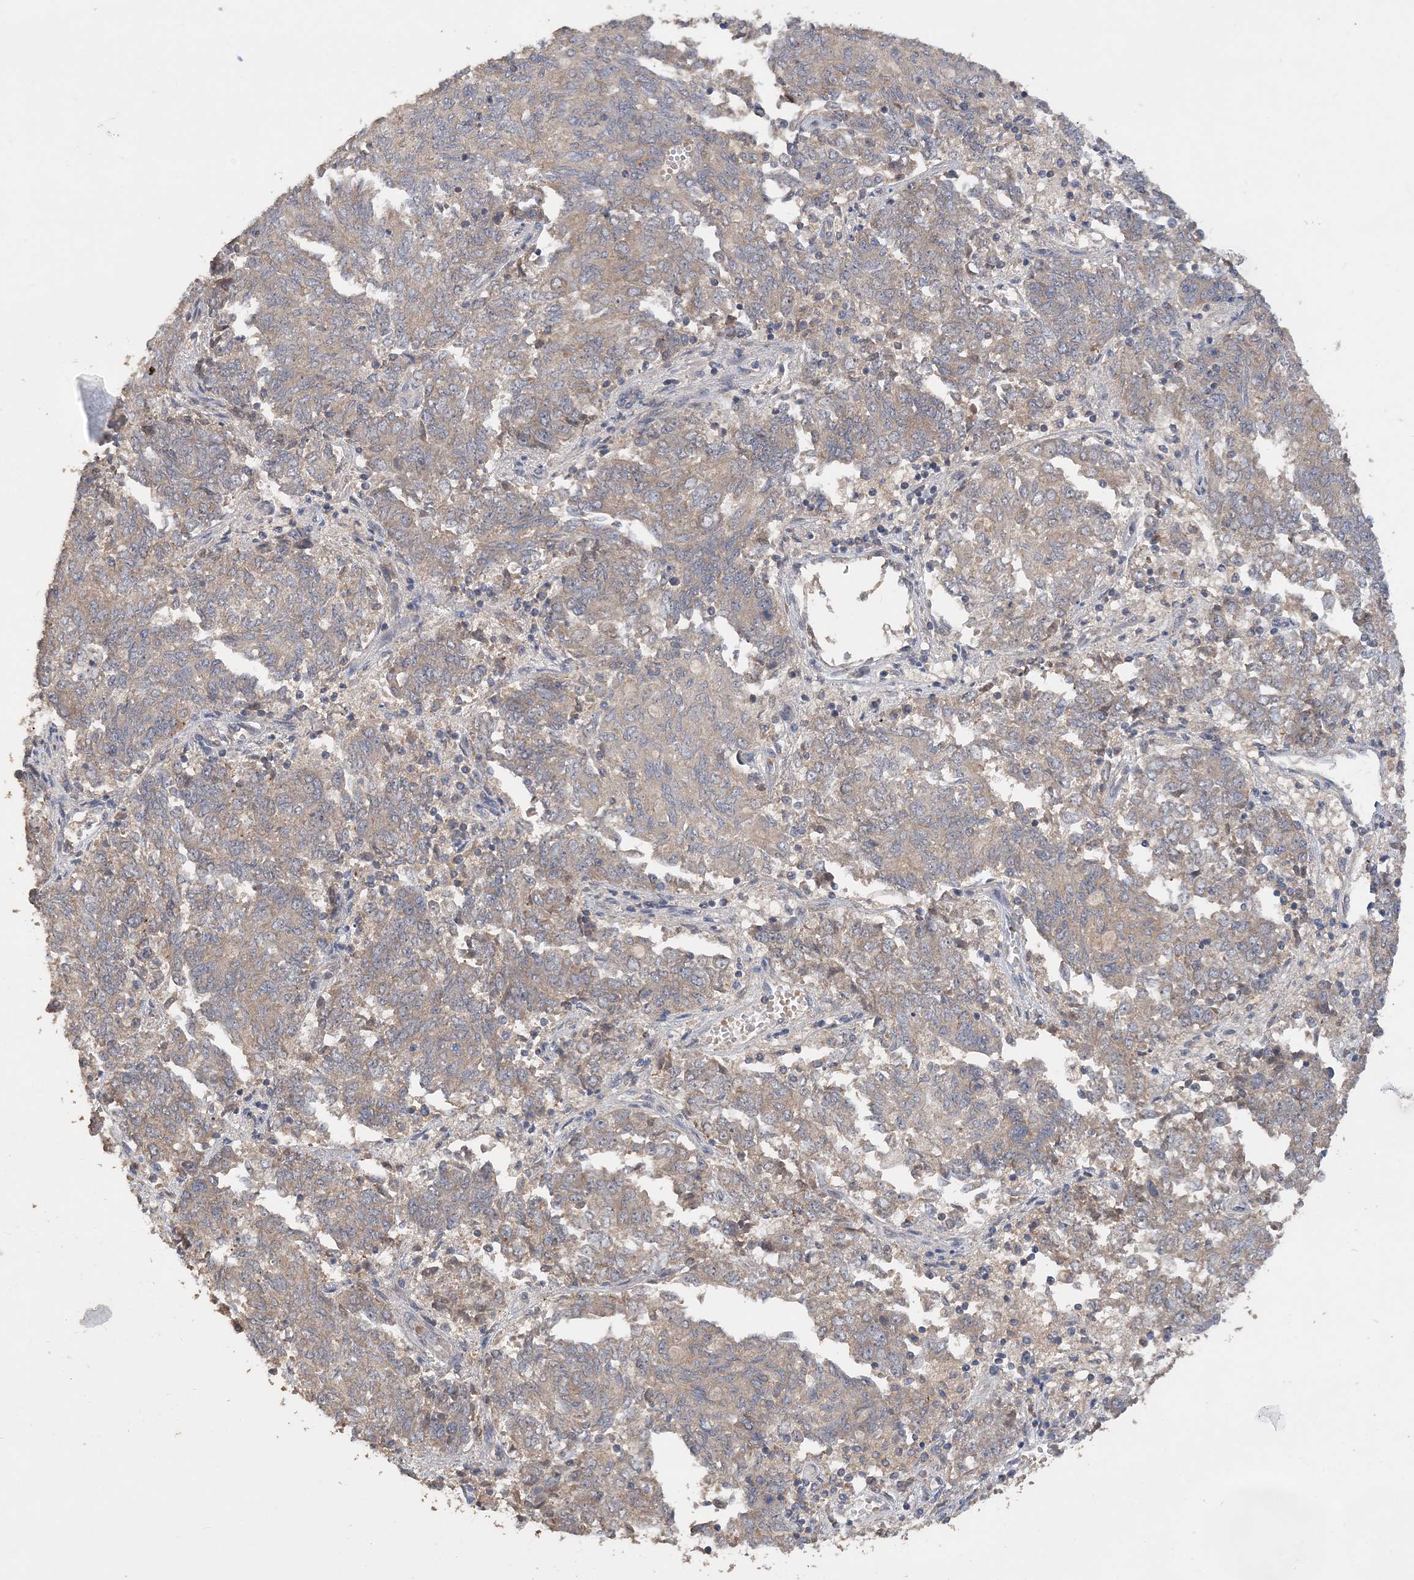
{"staining": {"intensity": "weak", "quantity": ">75%", "location": "cytoplasmic/membranous"}, "tissue": "endometrial cancer", "cell_type": "Tumor cells", "image_type": "cancer", "snomed": [{"axis": "morphology", "description": "Adenocarcinoma, NOS"}, {"axis": "topography", "description": "Endometrium"}], "caption": "Endometrial adenocarcinoma stained with immunohistochemistry displays weak cytoplasmic/membranous positivity in about >75% of tumor cells. (IHC, brightfield microscopy, high magnification).", "gene": "GRINA", "patient": {"sex": "female", "age": 80}}